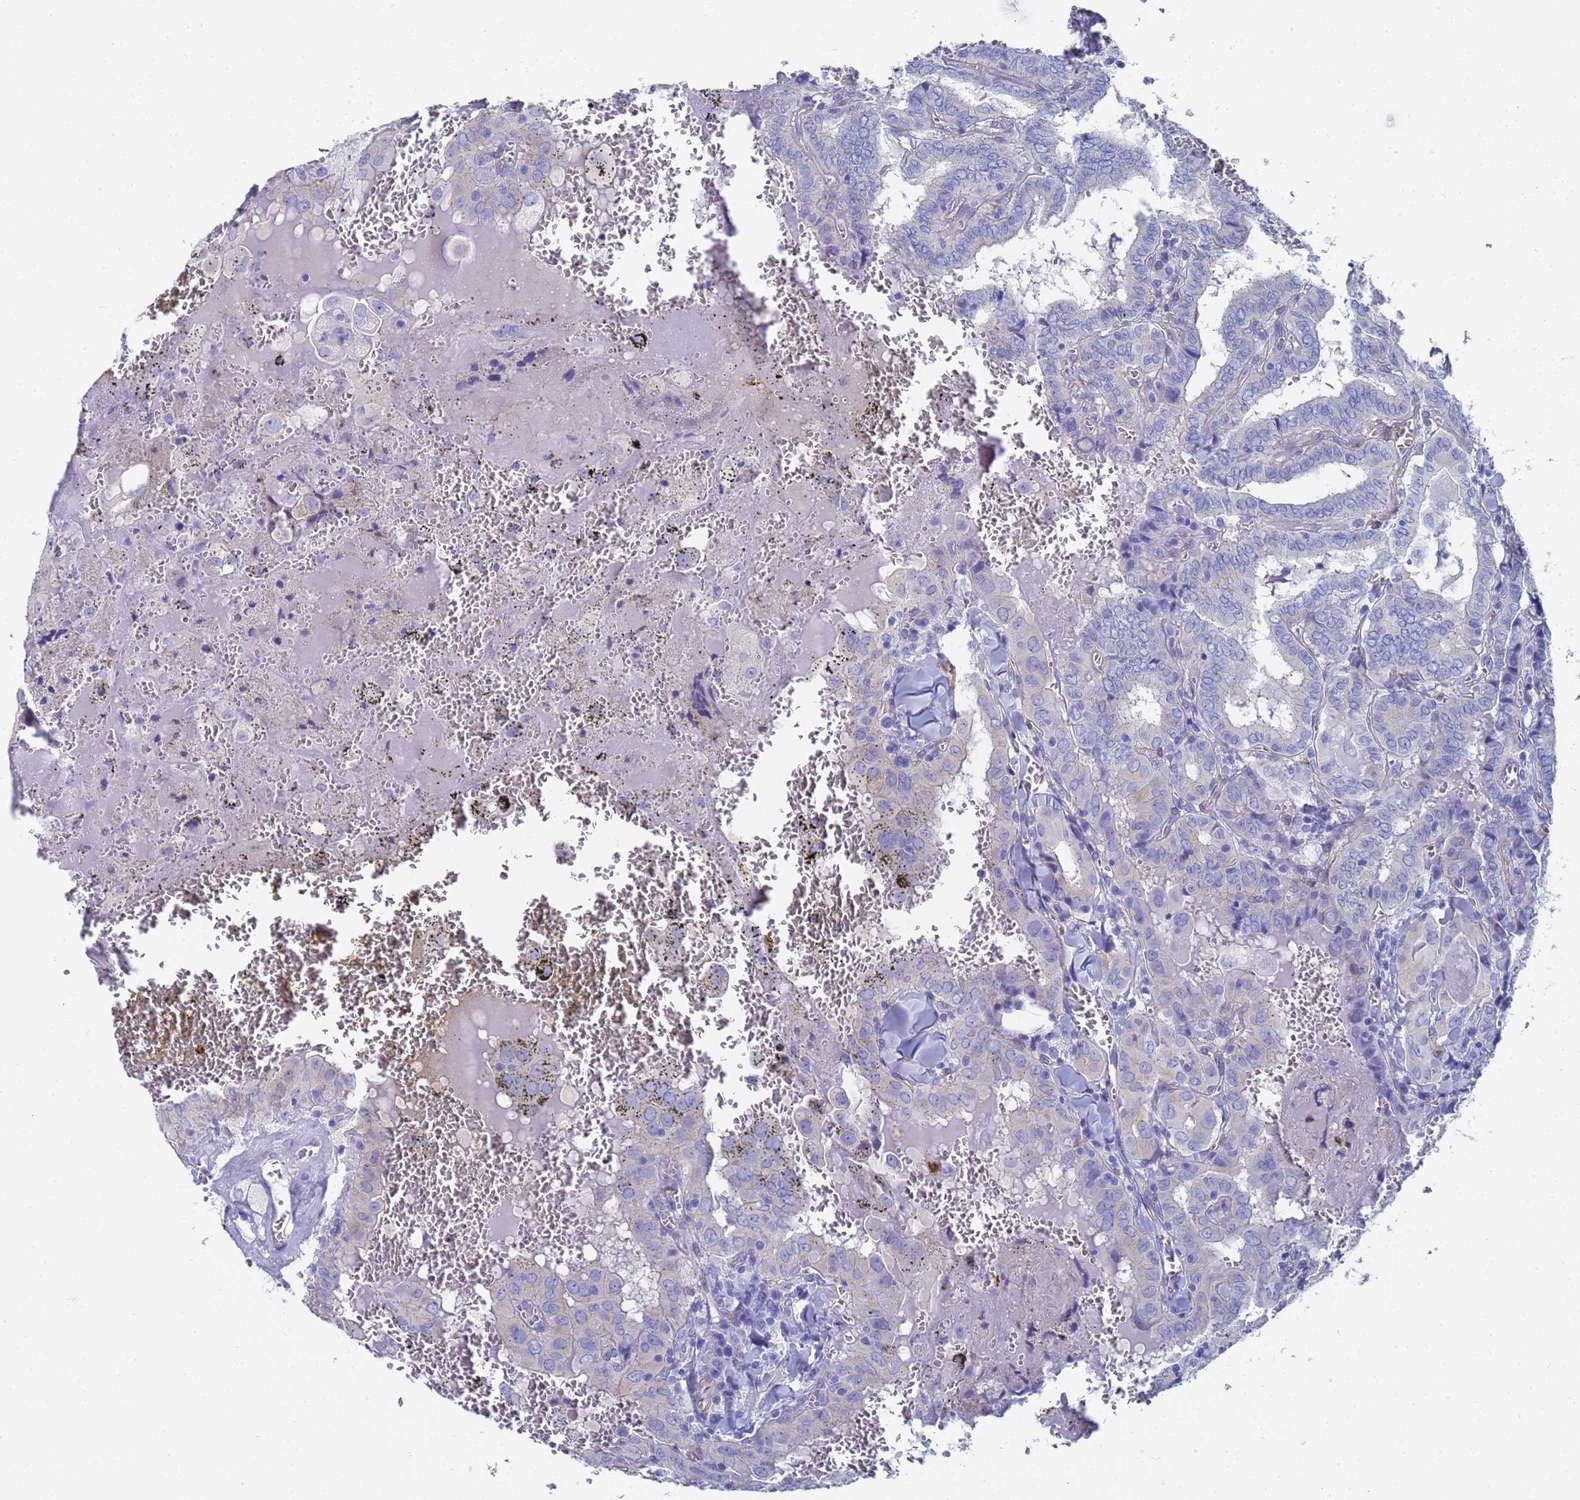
{"staining": {"intensity": "moderate", "quantity": "<25%", "location": "cytoplasmic/membranous"}, "tissue": "thyroid cancer", "cell_type": "Tumor cells", "image_type": "cancer", "snomed": [{"axis": "morphology", "description": "Papillary adenocarcinoma, NOS"}, {"axis": "topography", "description": "Thyroid gland"}], "caption": "DAB immunohistochemical staining of thyroid cancer (papillary adenocarcinoma) shows moderate cytoplasmic/membranous protein staining in about <25% of tumor cells. (Brightfield microscopy of DAB IHC at high magnification).", "gene": "TUBB1", "patient": {"sex": "female", "age": 72}}